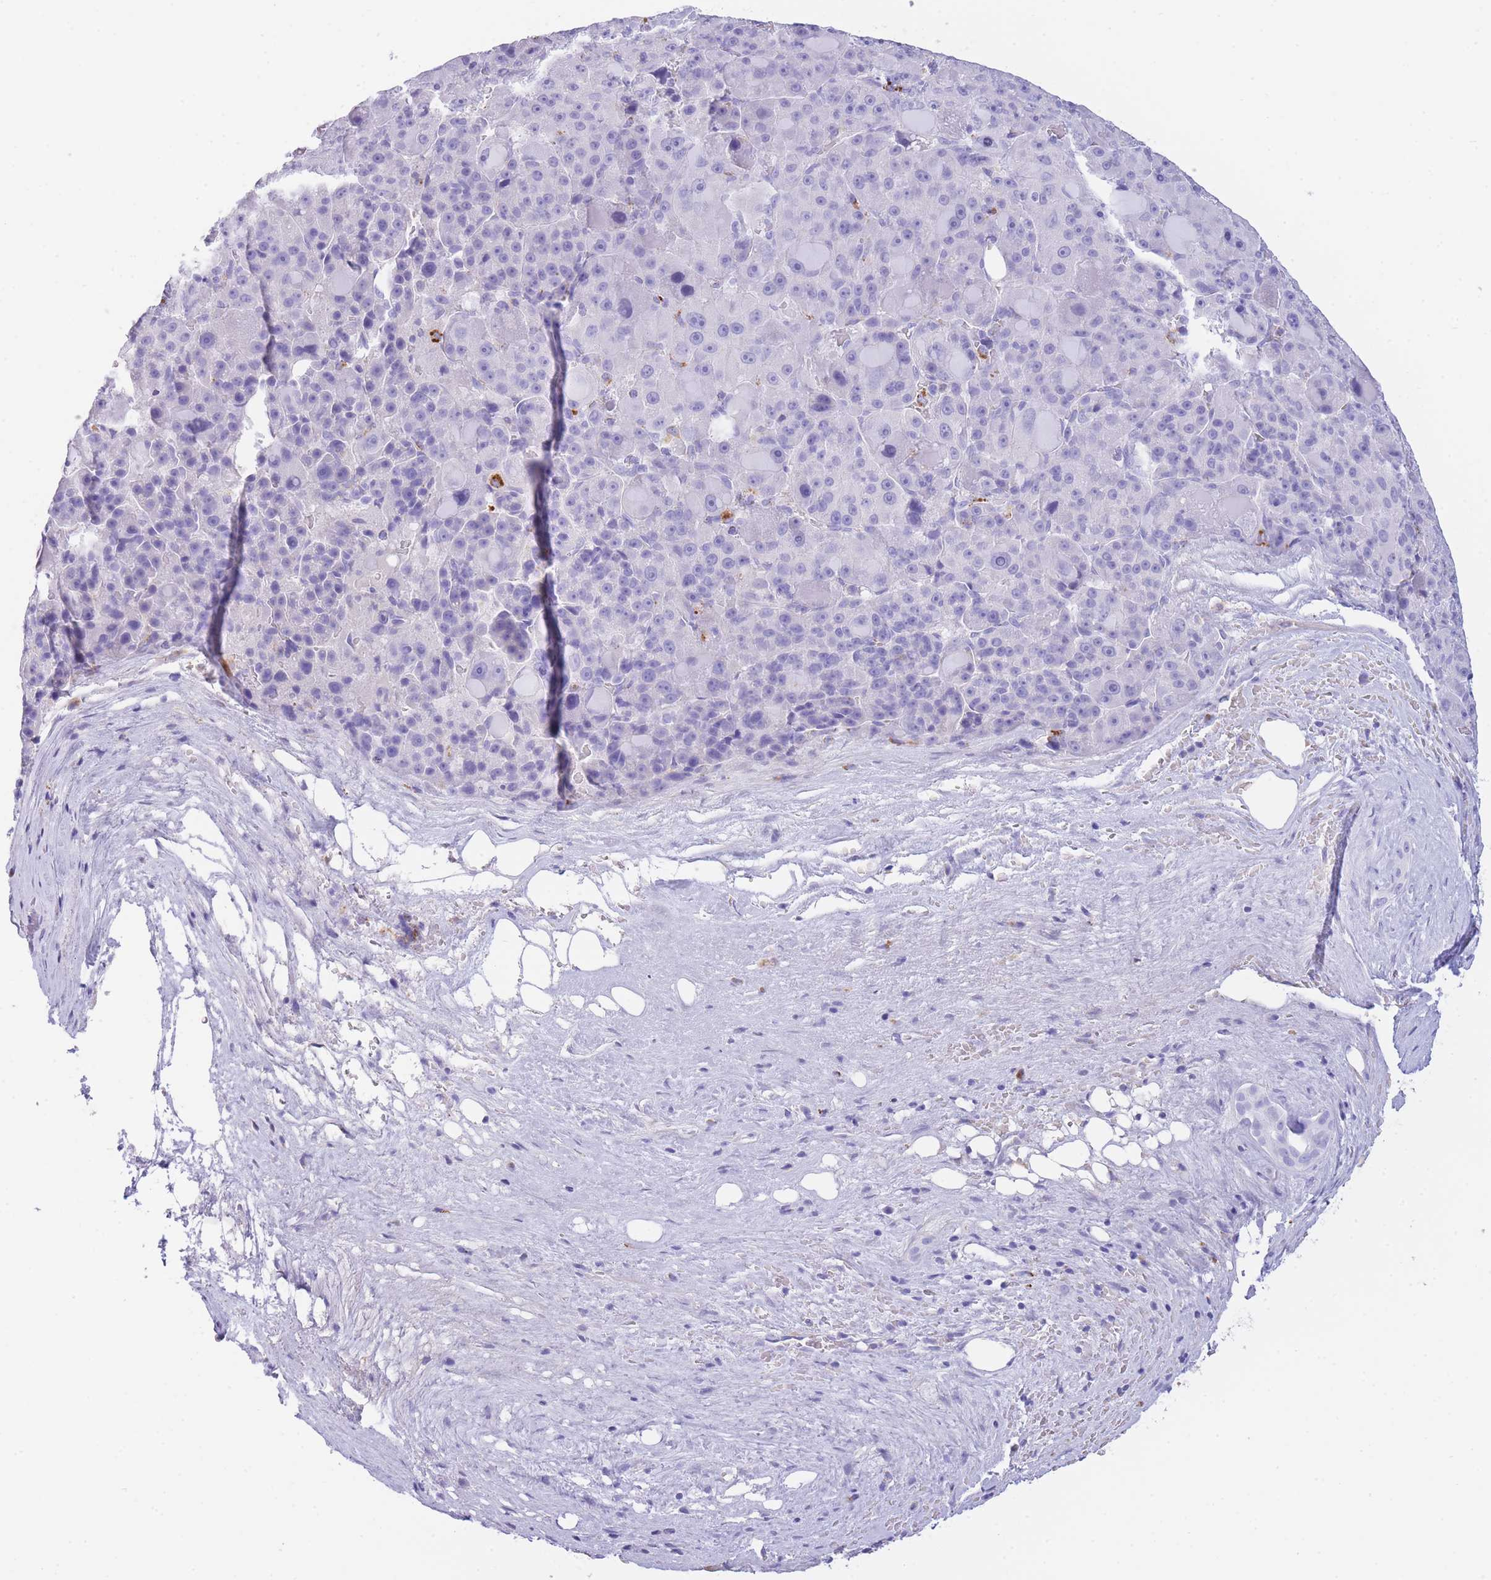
{"staining": {"intensity": "negative", "quantity": "none", "location": "none"}, "tissue": "liver cancer", "cell_type": "Tumor cells", "image_type": "cancer", "snomed": [{"axis": "morphology", "description": "Carcinoma, Hepatocellular, NOS"}, {"axis": "topography", "description": "Liver"}], "caption": "A photomicrograph of human liver cancer is negative for staining in tumor cells. (DAB immunohistochemistry (IHC), high magnification).", "gene": "PLBD1", "patient": {"sex": "male", "age": 76}}